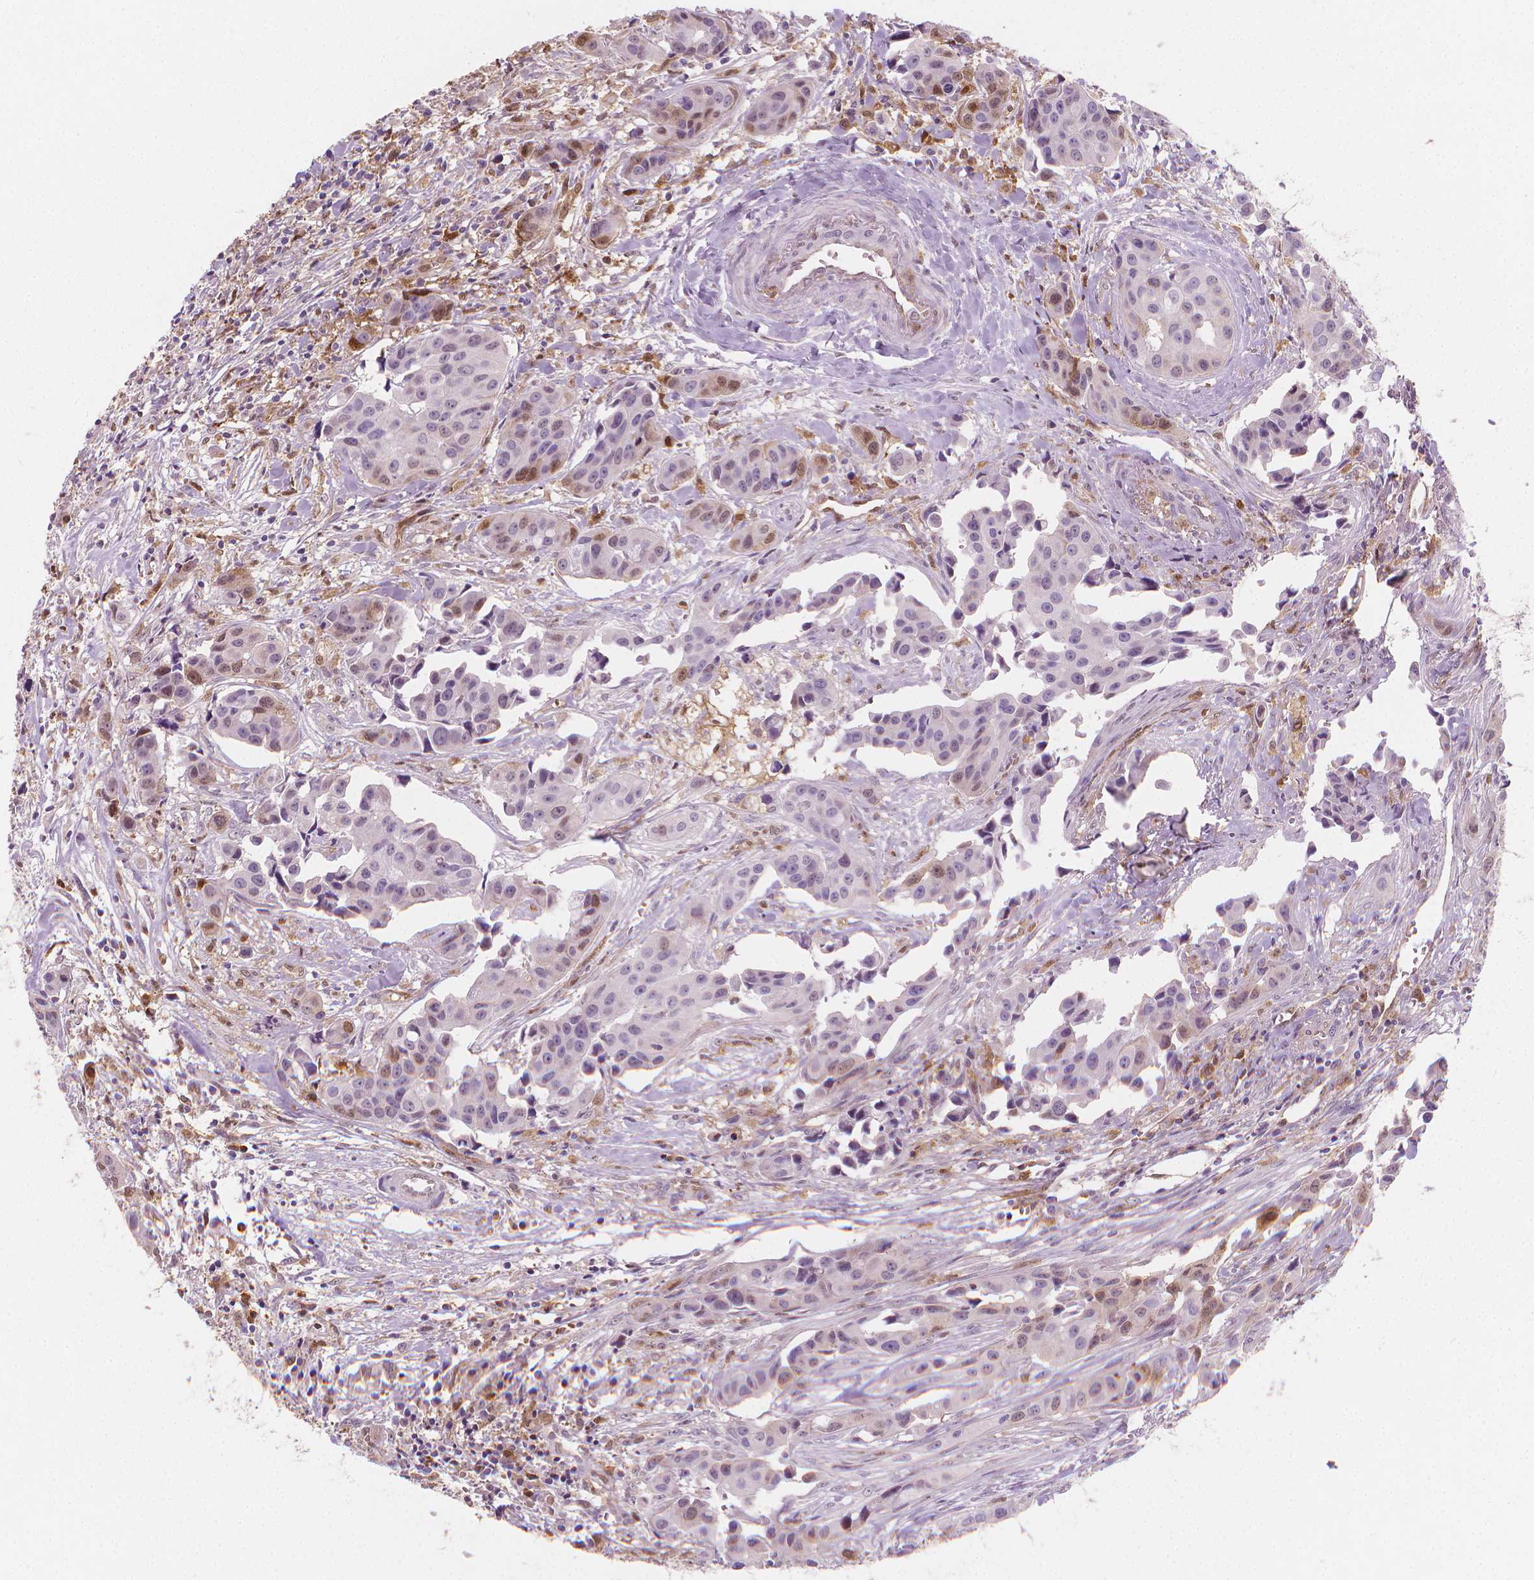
{"staining": {"intensity": "moderate", "quantity": "<25%", "location": "cytoplasmic/membranous"}, "tissue": "head and neck cancer", "cell_type": "Tumor cells", "image_type": "cancer", "snomed": [{"axis": "morphology", "description": "Adenocarcinoma, NOS"}, {"axis": "topography", "description": "Head-Neck"}], "caption": "This is an image of immunohistochemistry staining of adenocarcinoma (head and neck), which shows moderate positivity in the cytoplasmic/membranous of tumor cells.", "gene": "TNFAIP2", "patient": {"sex": "male", "age": 76}}